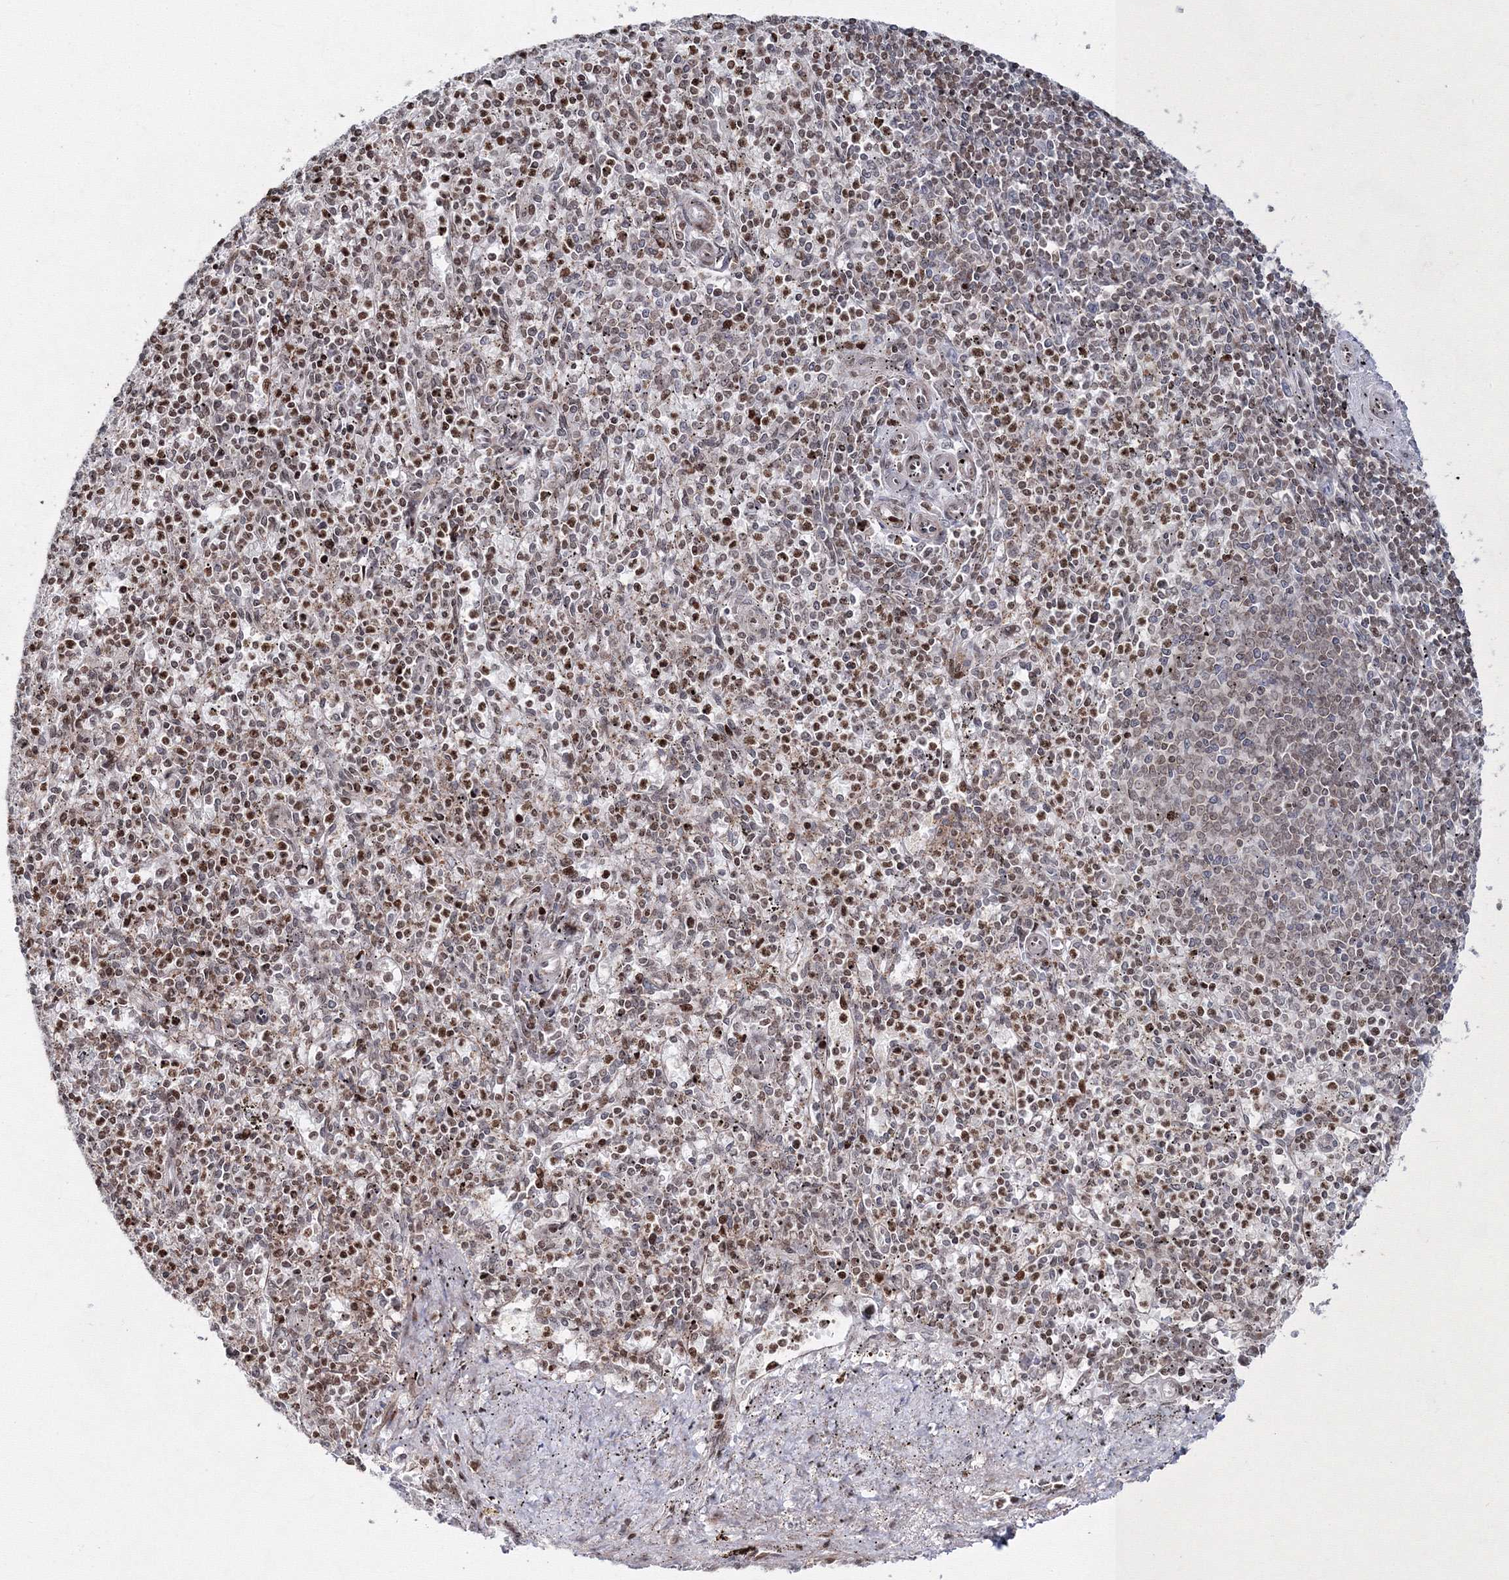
{"staining": {"intensity": "moderate", "quantity": "25%-75%", "location": "nuclear"}, "tissue": "spleen", "cell_type": "Cells in red pulp", "image_type": "normal", "snomed": [{"axis": "morphology", "description": "Normal tissue, NOS"}, {"axis": "topography", "description": "Spleen"}], "caption": "Spleen stained with a protein marker shows moderate staining in cells in red pulp.", "gene": "SMIM29", "patient": {"sex": "male", "age": 72}}